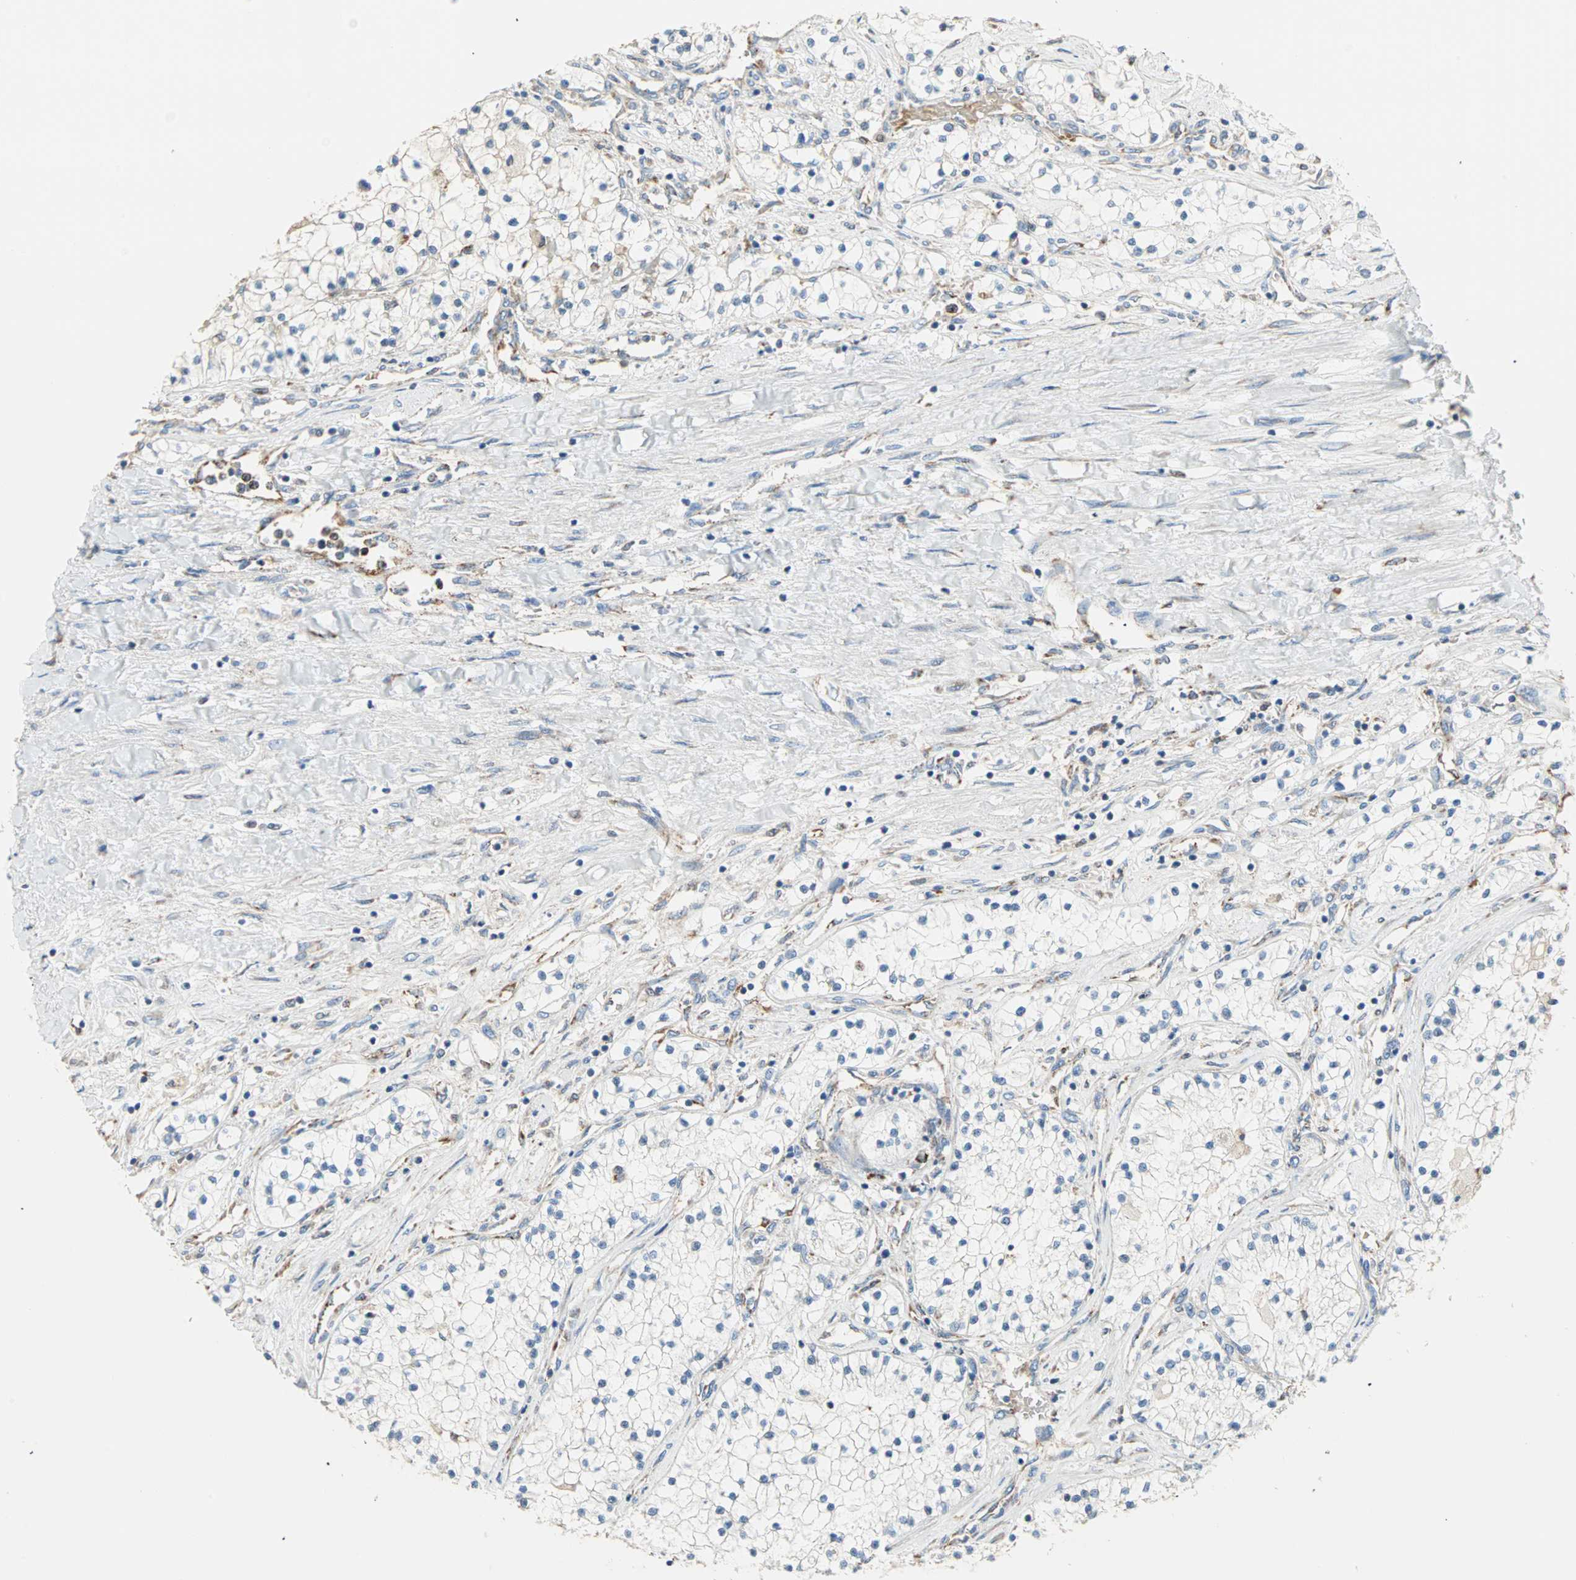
{"staining": {"intensity": "negative", "quantity": "none", "location": "none"}, "tissue": "renal cancer", "cell_type": "Tumor cells", "image_type": "cancer", "snomed": [{"axis": "morphology", "description": "Adenocarcinoma, NOS"}, {"axis": "topography", "description": "Kidney"}], "caption": "Human renal cancer (adenocarcinoma) stained for a protein using immunohistochemistry displays no staining in tumor cells.", "gene": "TST", "patient": {"sex": "male", "age": 68}}